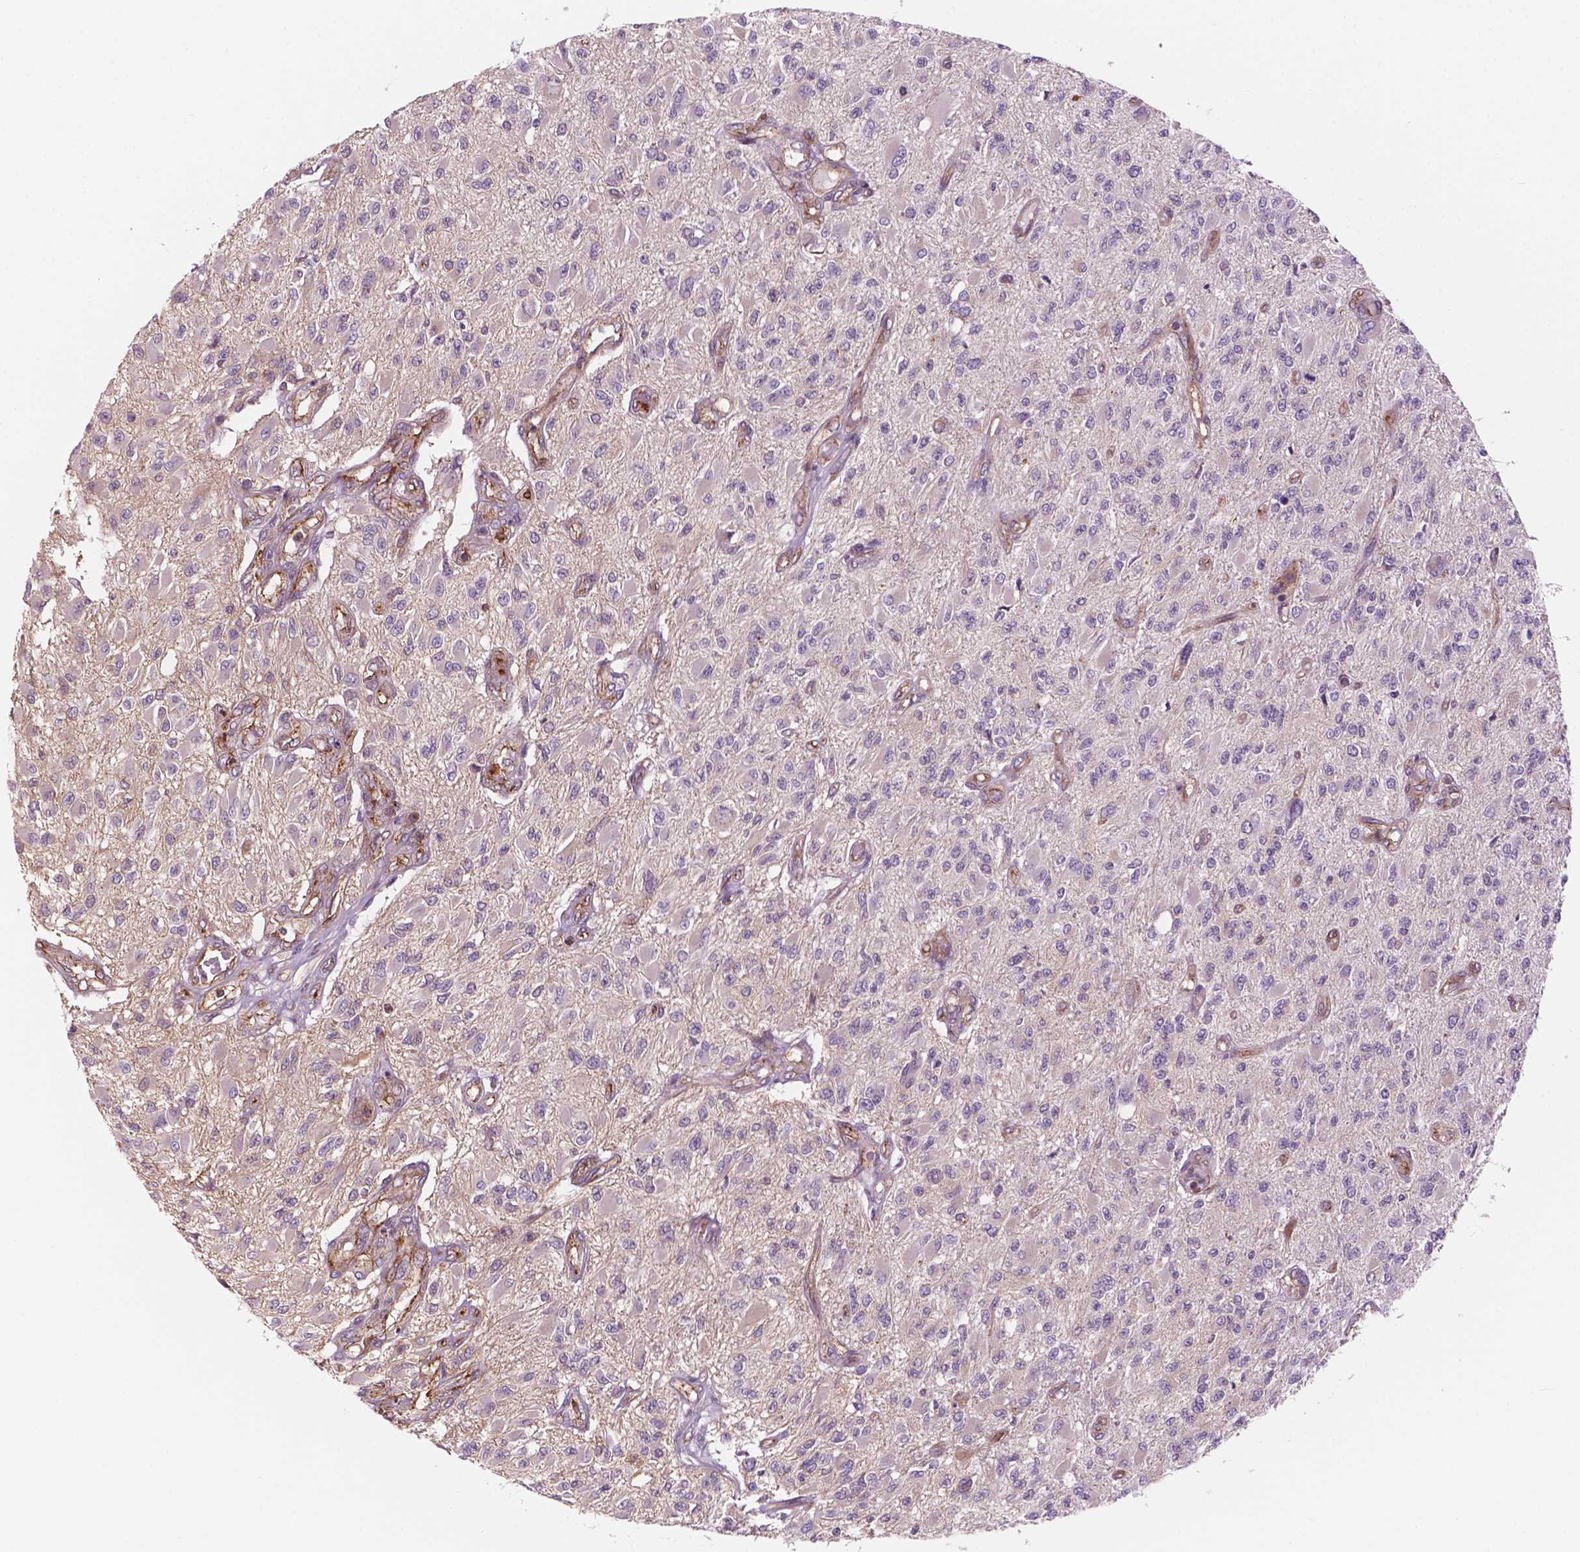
{"staining": {"intensity": "negative", "quantity": "none", "location": "none"}, "tissue": "glioma", "cell_type": "Tumor cells", "image_type": "cancer", "snomed": [{"axis": "morphology", "description": "Glioma, malignant, High grade"}, {"axis": "topography", "description": "Brain"}], "caption": "Malignant high-grade glioma stained for a protein using IHC exhibits no staining tumor cells.", "gene": "SURF4", "patient": {"sex": "female", "age": 63}}